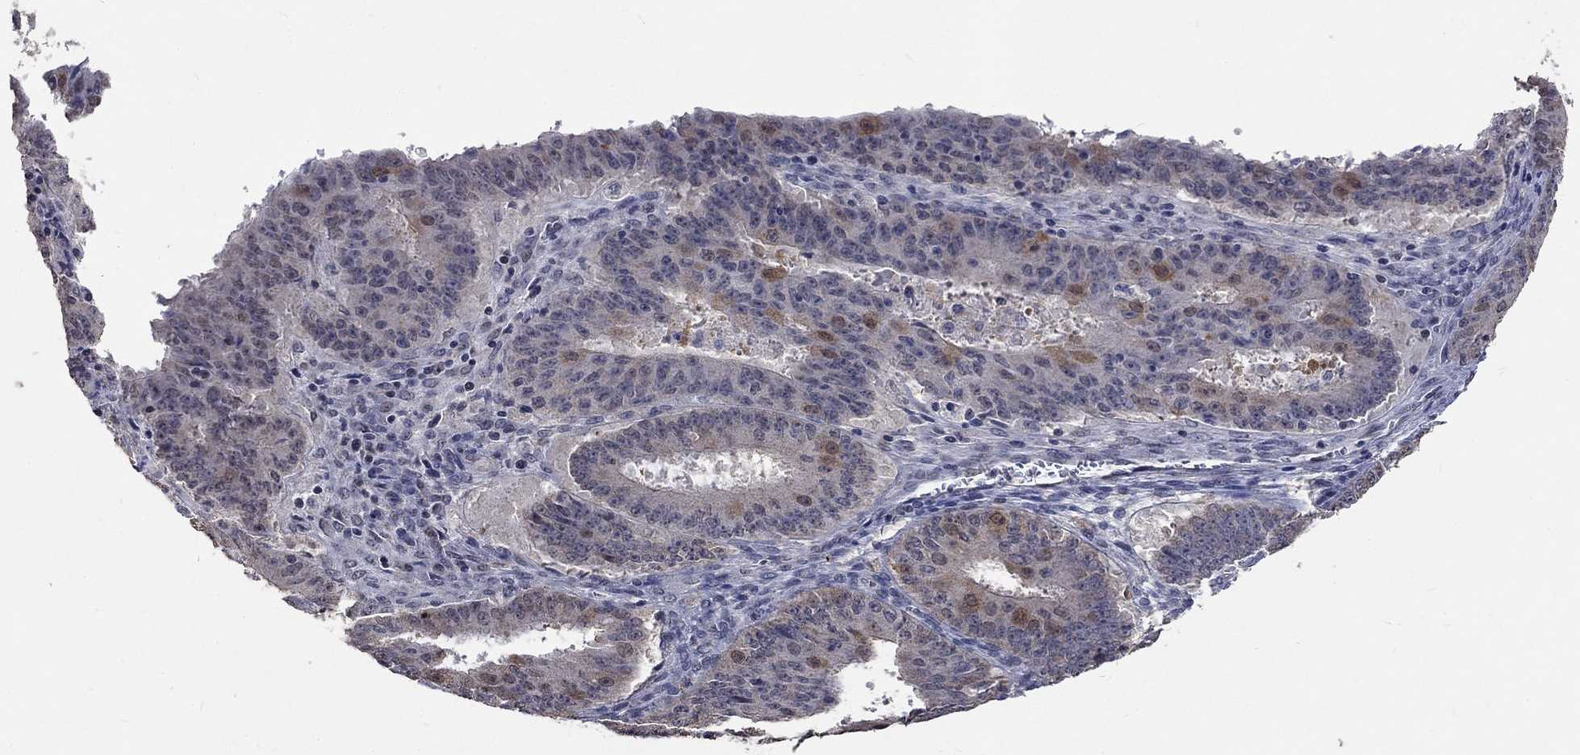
{"staining": {"intensity": "negative", "quantity": "none", "location": "none"}, "tissue": "ovarian cancer", "cell_type": "Tumor cells", "image_type": "cancer", "snomed": [{"axis": "morphology", "description": "Carcinoma, endometroid"}, {"axis": "topography", "description": "Ovary"}], "caption": "Immunohistochemistry (IHC) of human ovarian cancer (endometroid carcinoma) shows no expression in tumor cells.", "gene": "SPATA33", "patient": {"sex": "female", "age": 42}}